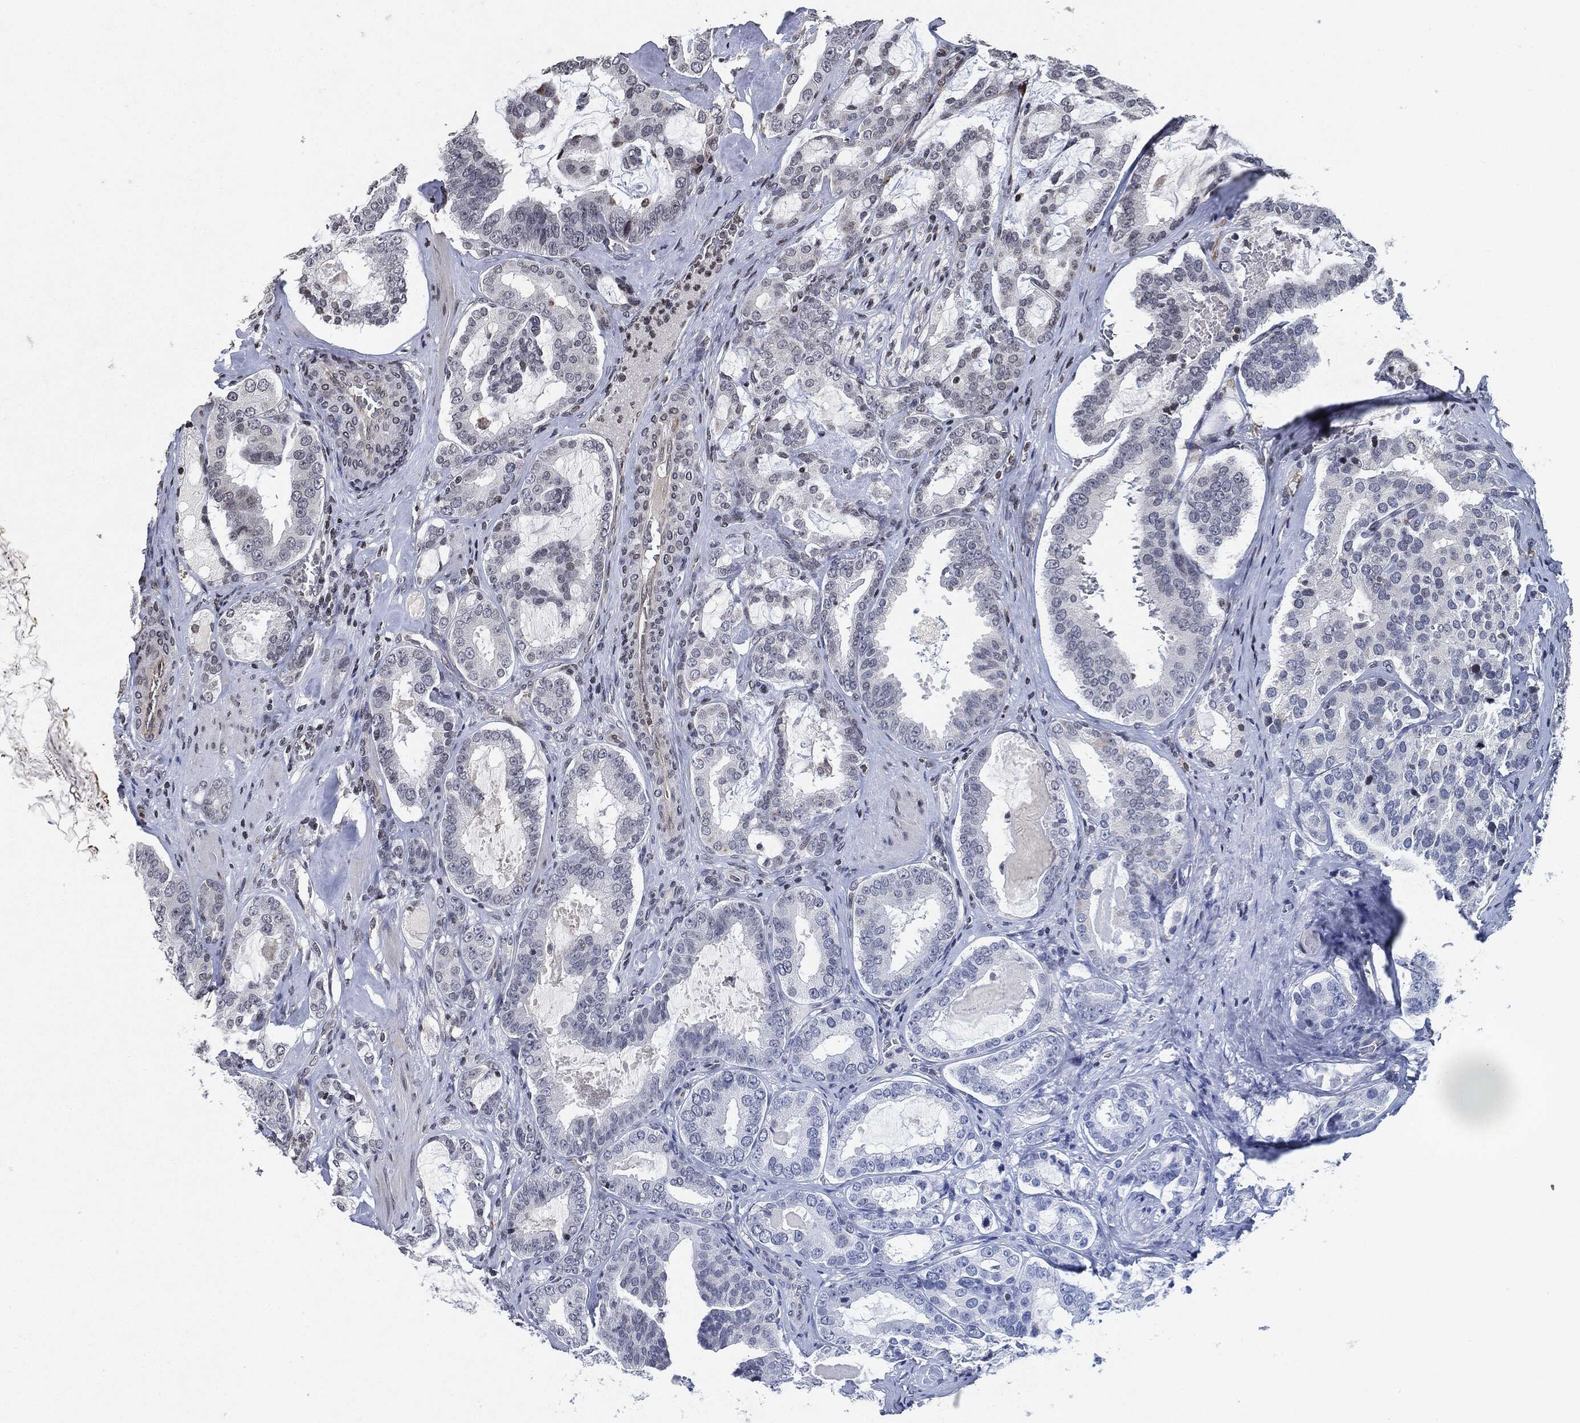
{"staining": {"intensity": "negative", "quantity": "none", "location": "none"}, "tissue": "prostate cancer", "cell_type": "Tumor cells", "image_type": "cancer", "snomed": [{"axis": "morphology", "description": "Adenocarcinoma, NOS"}, {"axis": "topography", "description": "Prostate"}], "caption": "An immunohistochemistry image of prostate adenocarcinoma is shown. There is no staining in tumor cells of prostate adenocarcinoma. (Immunohistochemistry, brightfield microscopy, high magnification).", "gene": "JUN", "patient": {"sex": "male", "age": 67}}